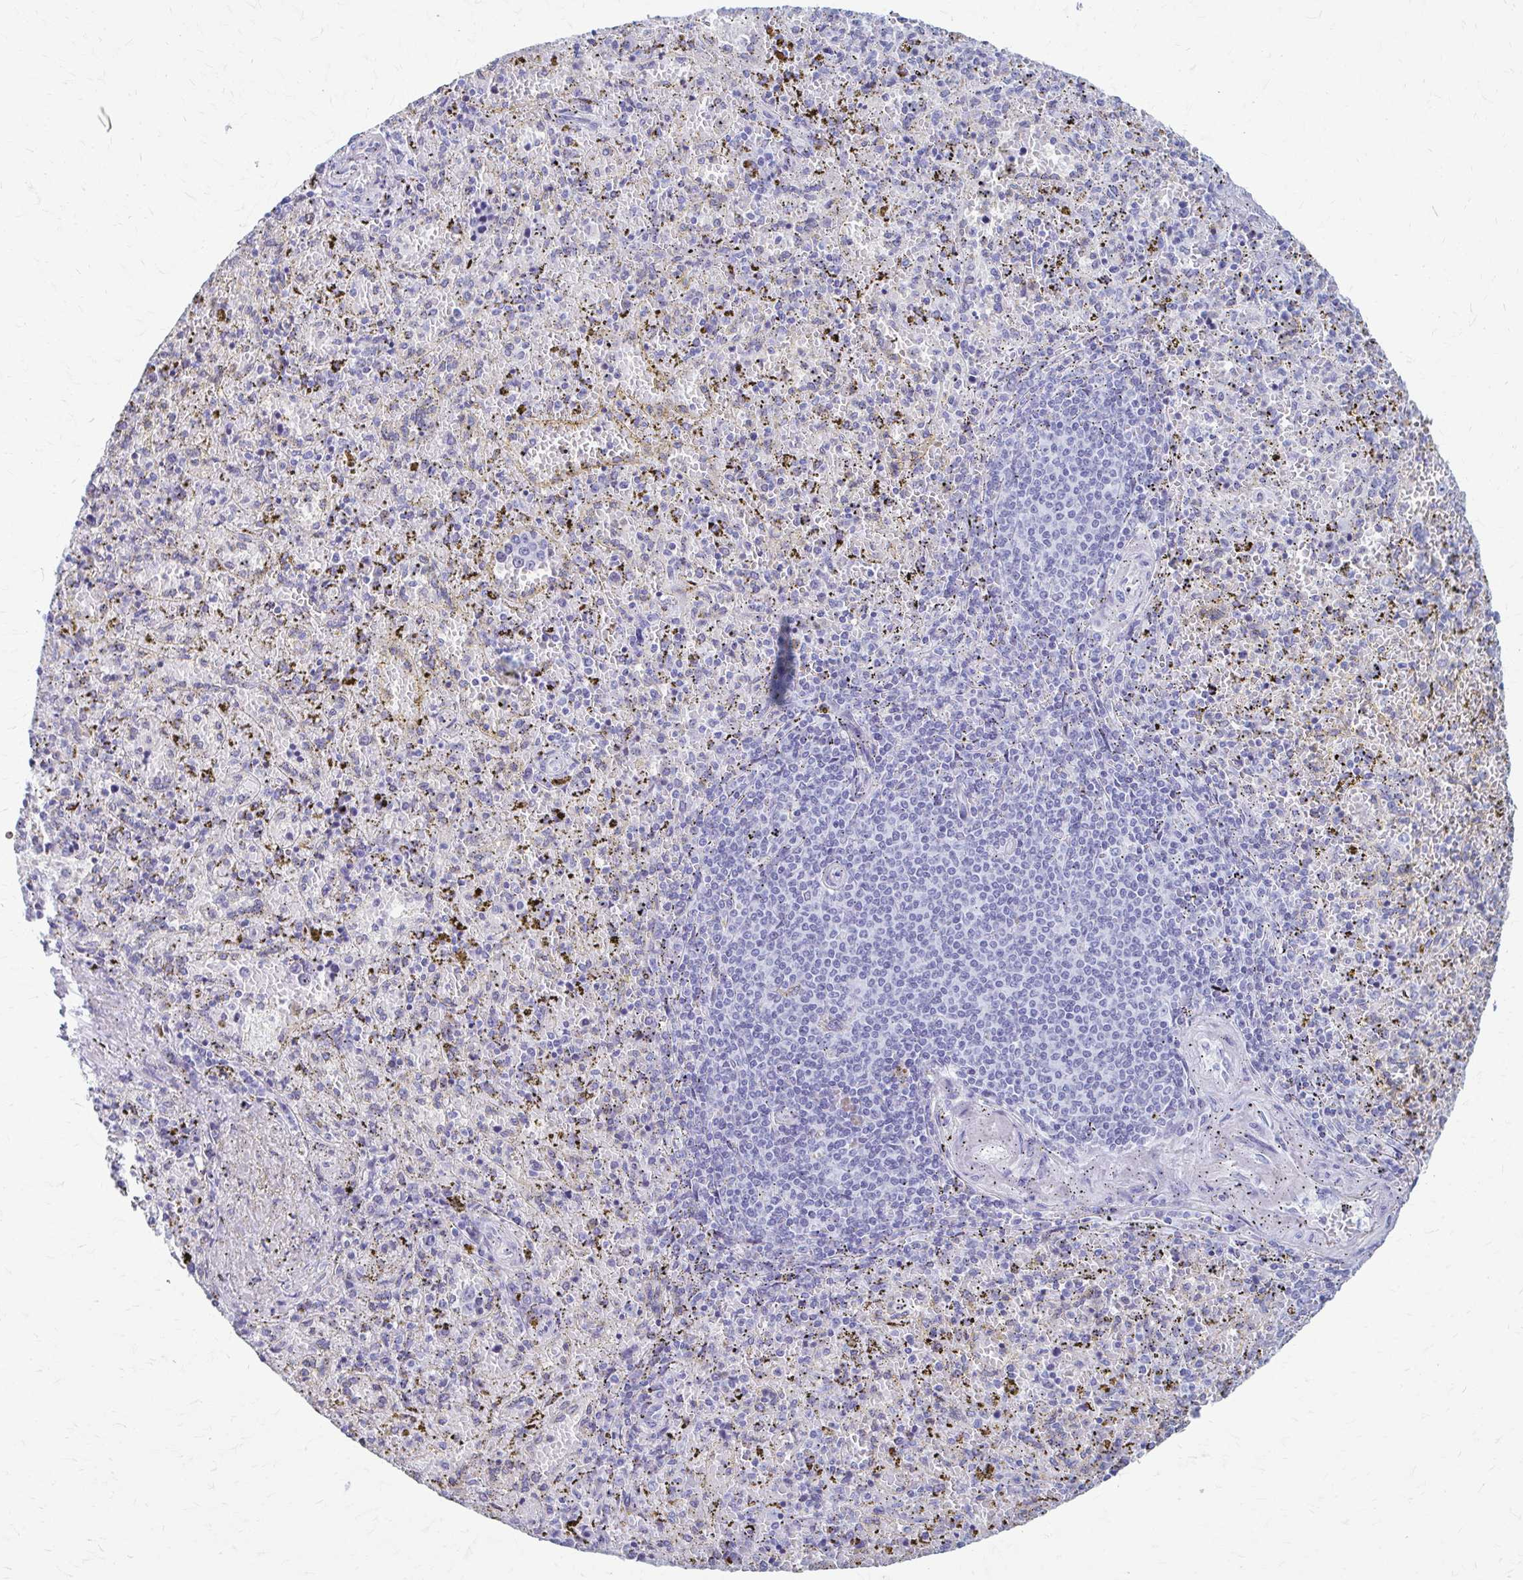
{"staining": {"intensity": "negative", "quantity": "none", "location": "none"}, "tissue": "spleen", "cell_type": "Cells in red pulp", "image_type": "normal", "snomed": [{"axis": "morphology", "description": "Normal tissue, NOS"}, {"axis": "topography", "description": "Spleen"}], "caption": "Immunohistochemical staining of normal spleen displays no significant expression in cells in red pulp.", "gene": "CELF5", "patient": {"sex": "female", "age": 50}}